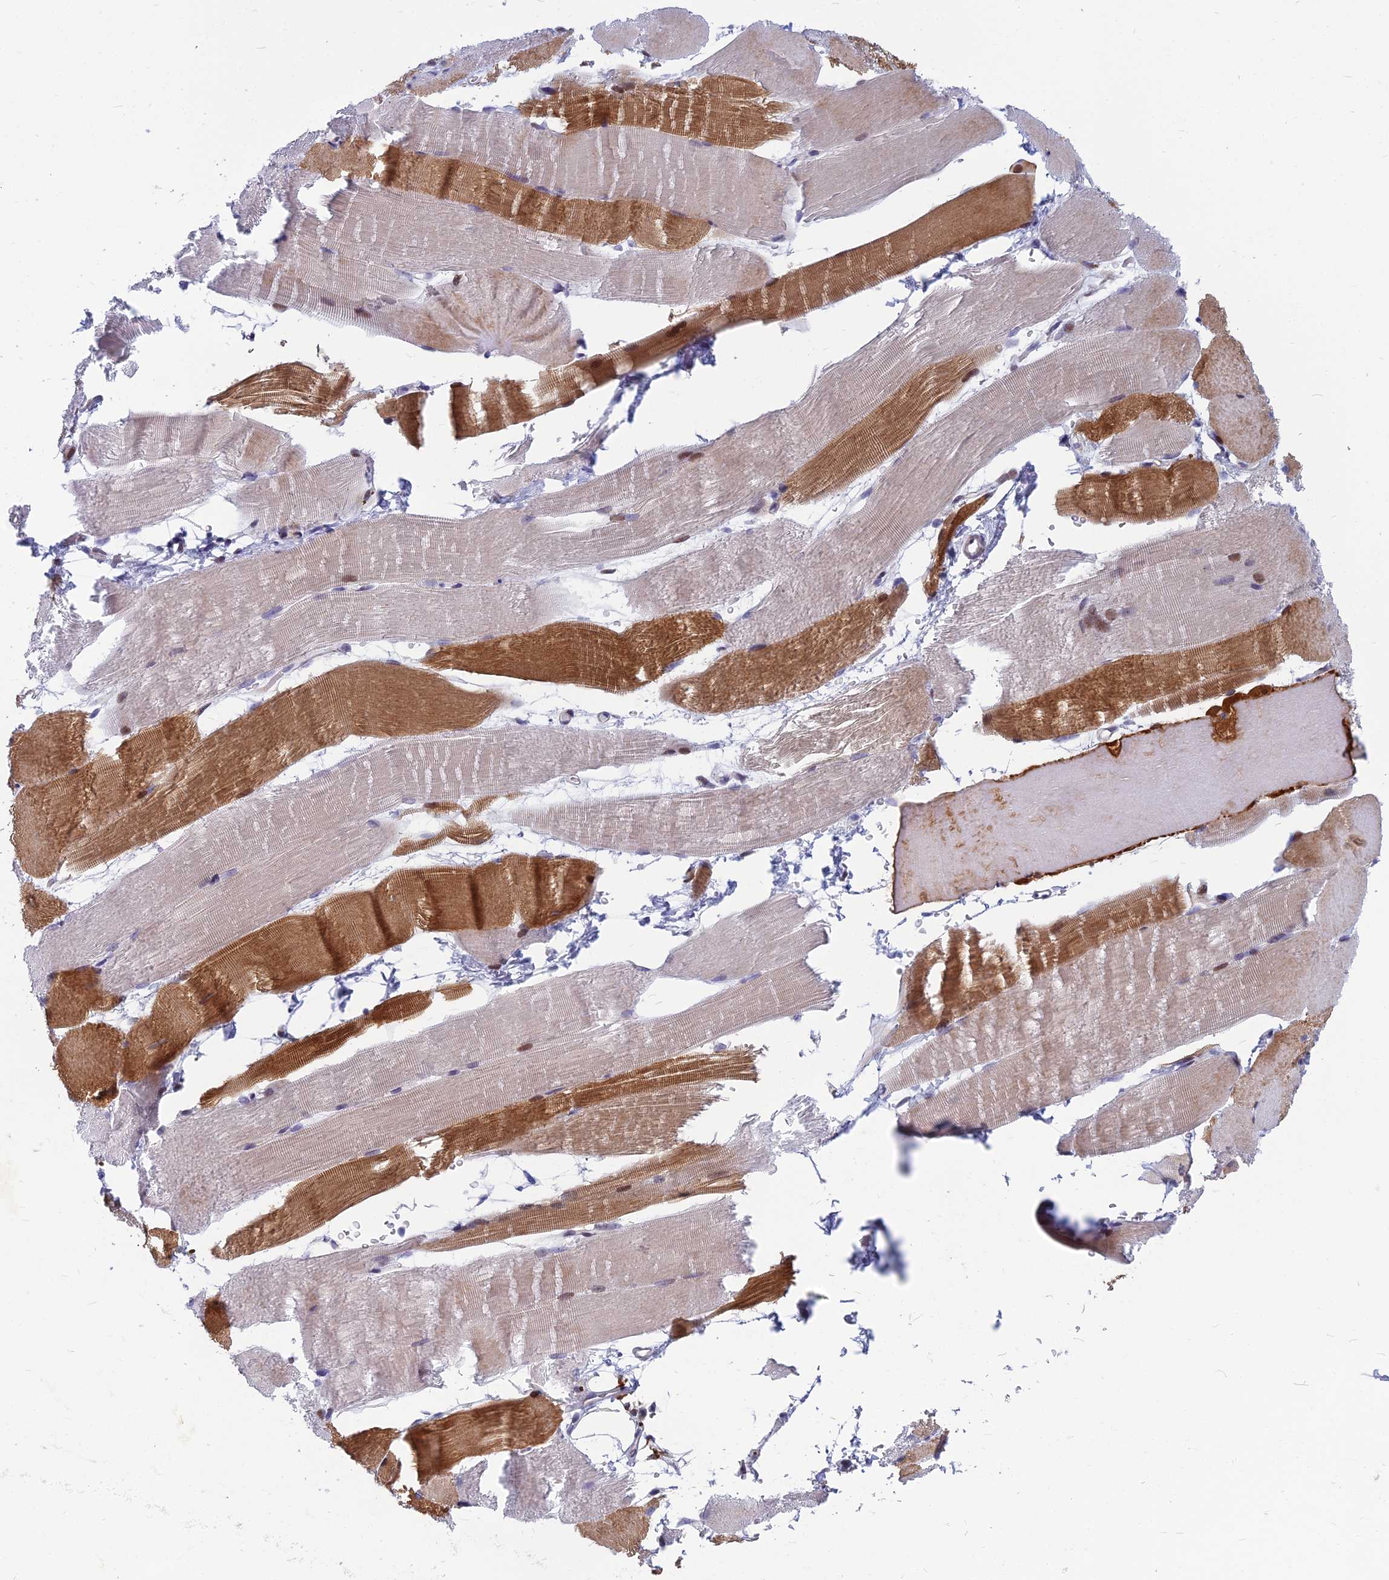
{"staining": {"intensity": "strong", "quantity": "25%-75%", "location": "cytoplasmic/membranous,nuclear"}, "tissue": "skeletal muscle", "cell_type": "Myocytes", "image_type": "normal", "snomed": [{"axis": "morphology", "description": "Normal tissue, NOS"}, {"axis": "topography", "description": "Skeletal muscle"}, {"axis": "topography", "description": "Parathyroid gland"}], "caption": "IHC of benign skeletal muscle shows high levels of strong cytoplasmic/membranous,nuclear staining in about 25%-75% of myocytes.", "gene": "MYBPC2", "patient": {"sex": "female", "age": 37}}